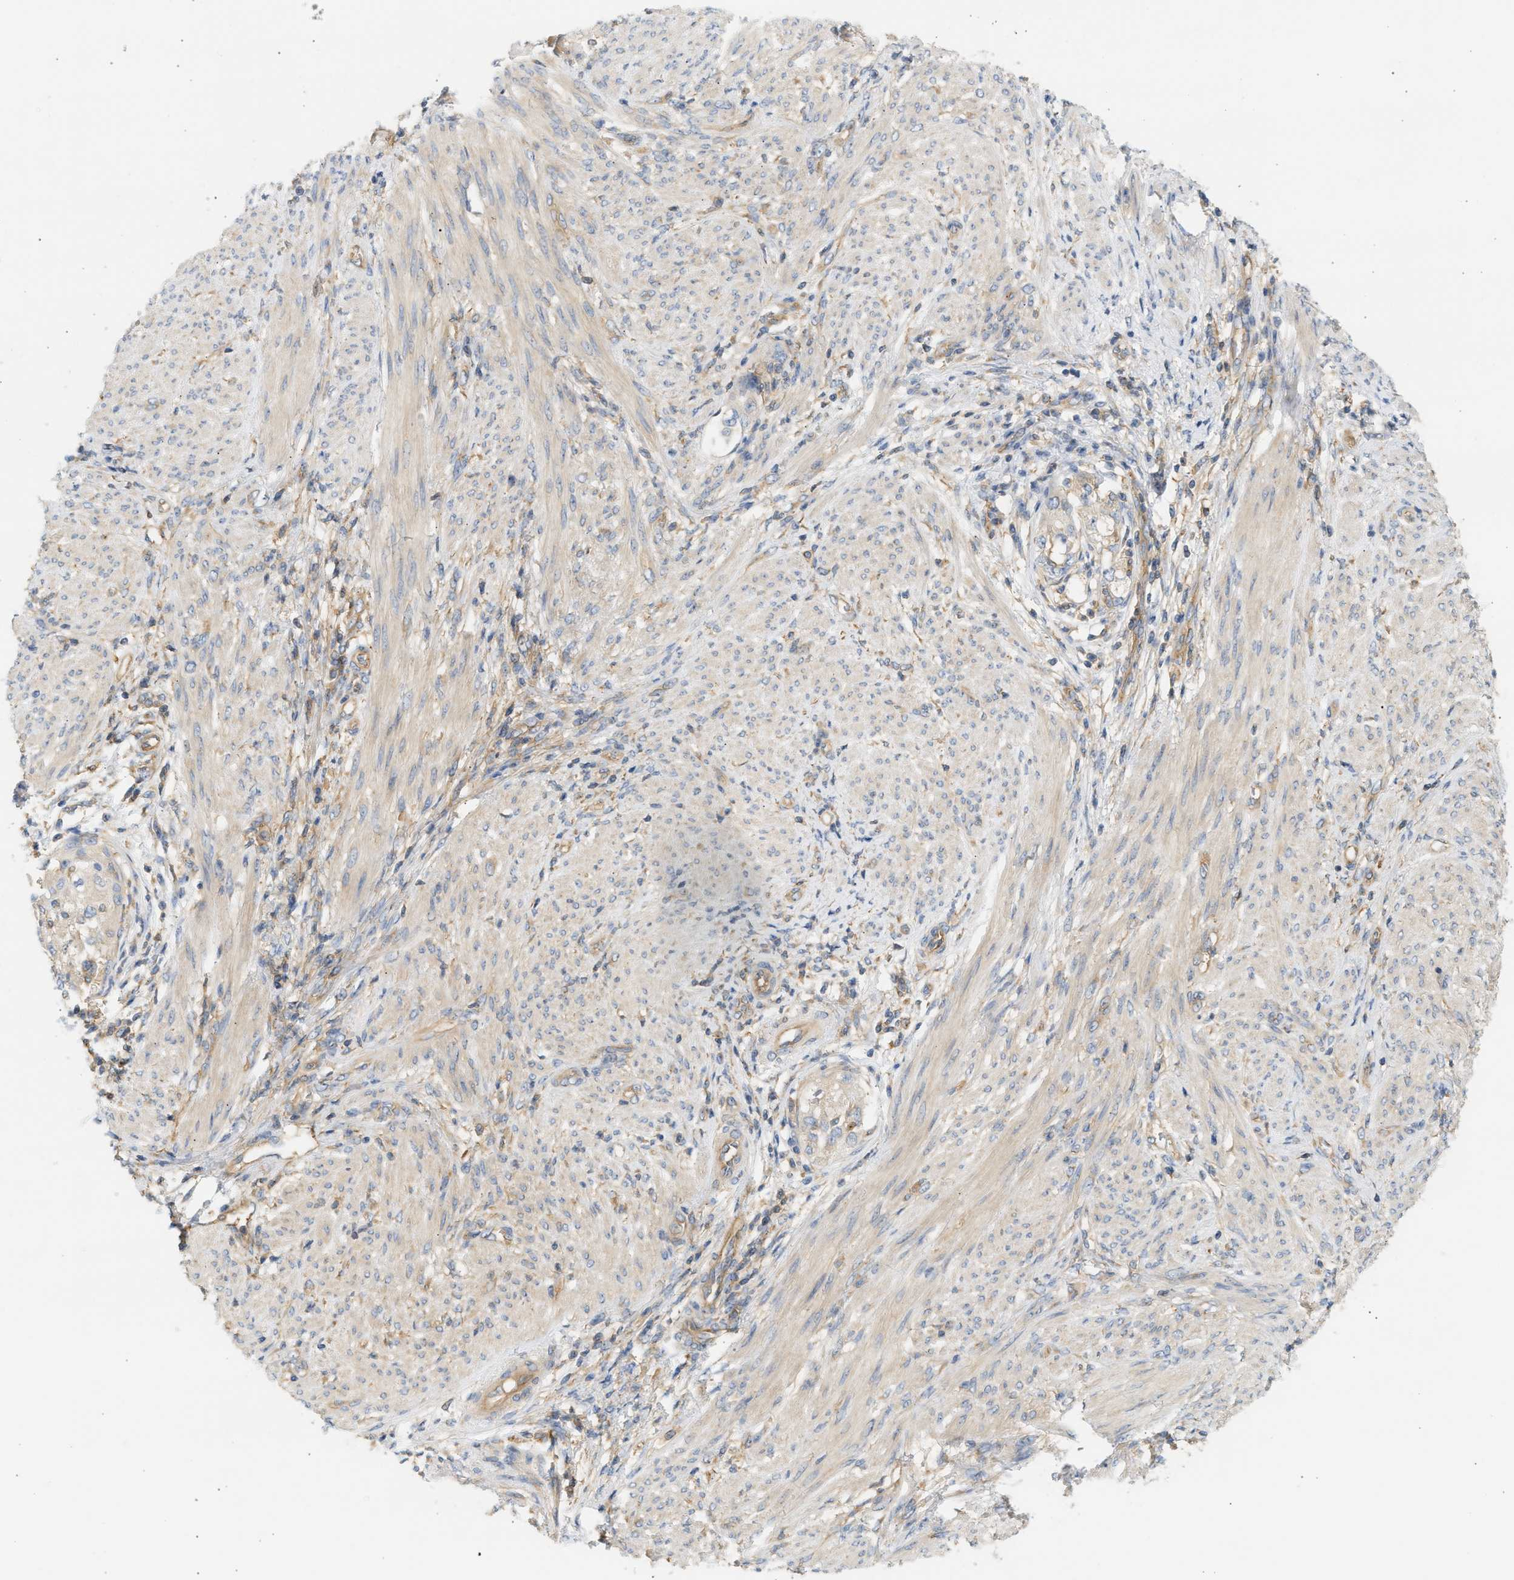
{"staining": {"intensity": "weak", "quantity": "<25%", "location": "cytoplasmic/membranous"}, "tissue": "endometrial cancer", "cell_type": "Tumor cells", "image_type": "cancer", "snomed": [{"axis": "morphology", "description": "Adenocarcinoma, NOS"}, {"axis": "topography", "description": "Endometrium"}], "caption": "This is an immunohistochemistry photomicrograph of human endometrial cancer. There is no positivity in tumor cells.", "gene": "PAFAH1B1", "patient": {"sex": "female", "age": 85}}